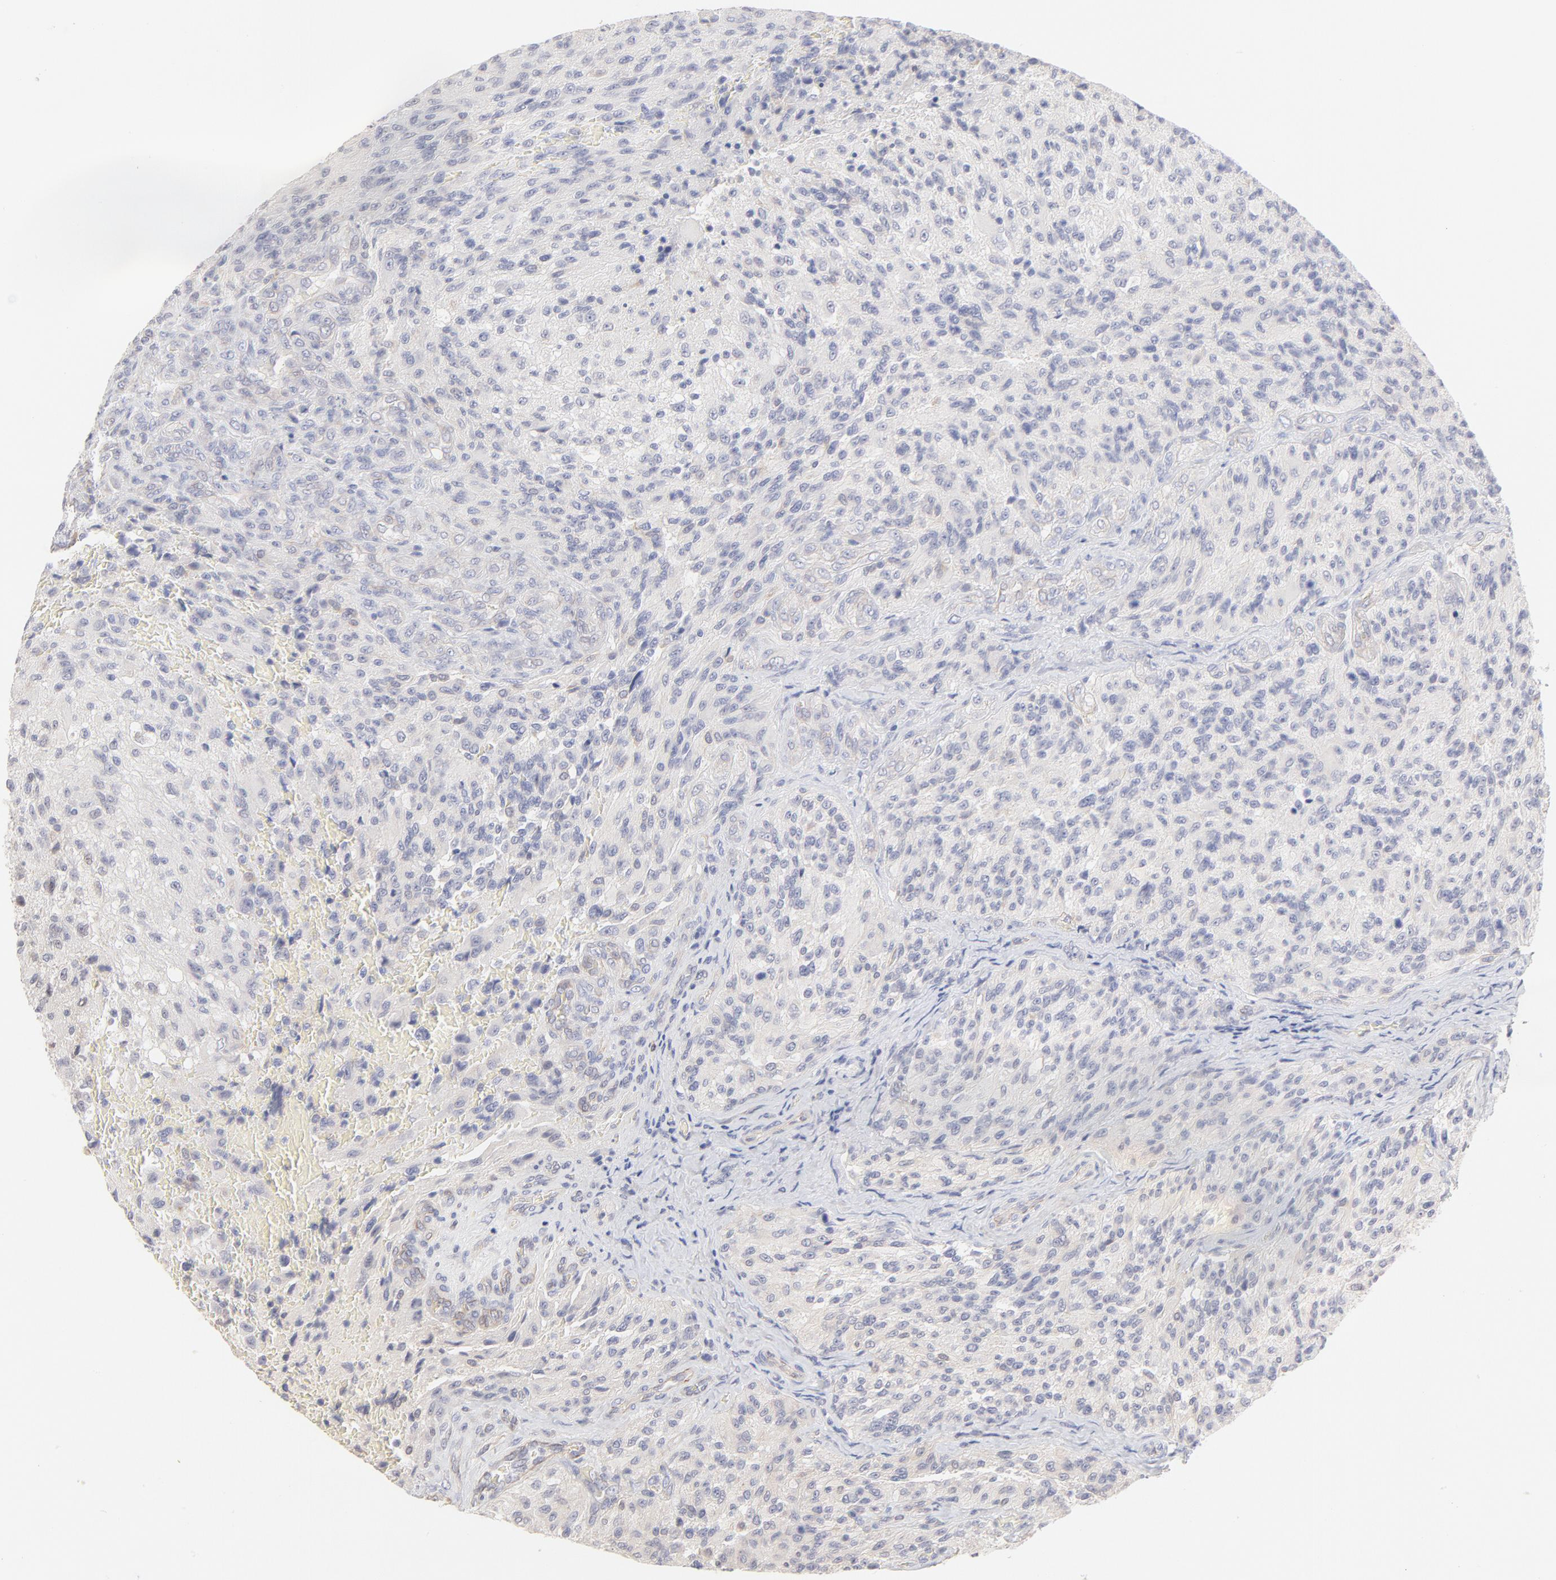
{"staining": {"intensity": "negative", "quantity": "none", "location": "none"}, "tissue": "glioma", "cell_type": "Tumor cells", "image_type": "cancer", "snomed": [{"axis": "morphology", "description": "Normal tissue, NOS"}, {"axis": "morphology", "description": "Glioma, malignant, High grade"}, {"axis": "topography", "description": "Cerebral cortex"}], "caption": "Protein analysis of glioma shows no significant positivity in tumor cells.", "gene": "ELF3", "patient": {"sex": "male", "age": 56}}